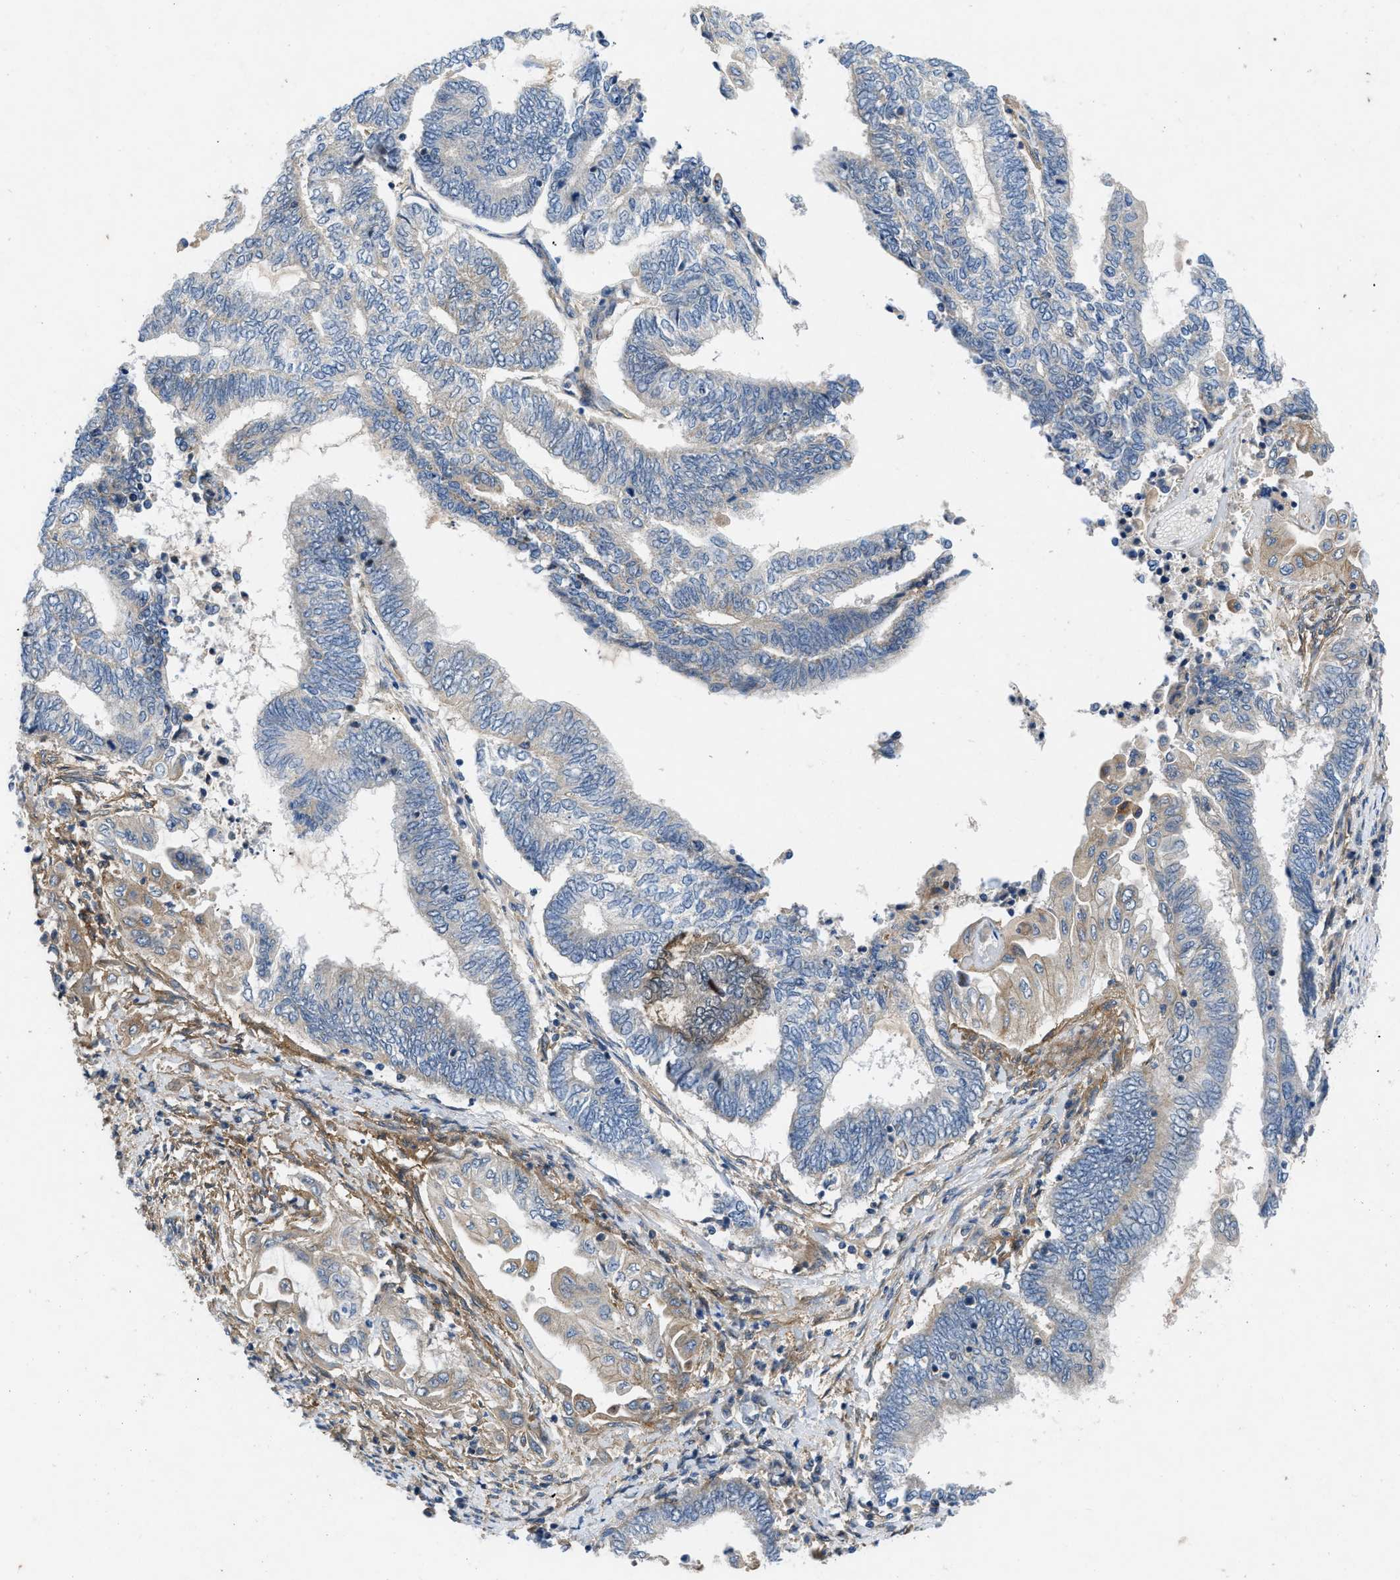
{"staining": {"intensity": "negative", "quantity": "none", "location": "none"}, "tissue": "endometrial cancer", "cell_type": "Tumor cells", "image_type": "cancer", "snomed": [{"axis": "morphology", "description": "Adenocarcinoma, NOS"}, {"axis": "topography", "description": "Uterus"}, {"axis": "topography", "description": "Endometrium"}], "caption": "Human endometrial cancer (adenocarcinoma) stained for a protein using immunohistochemistry (IHC) shows no positivity in tumor cells.", "gene": "PANX1", "patient": {"sex": "female", "age": 70}}